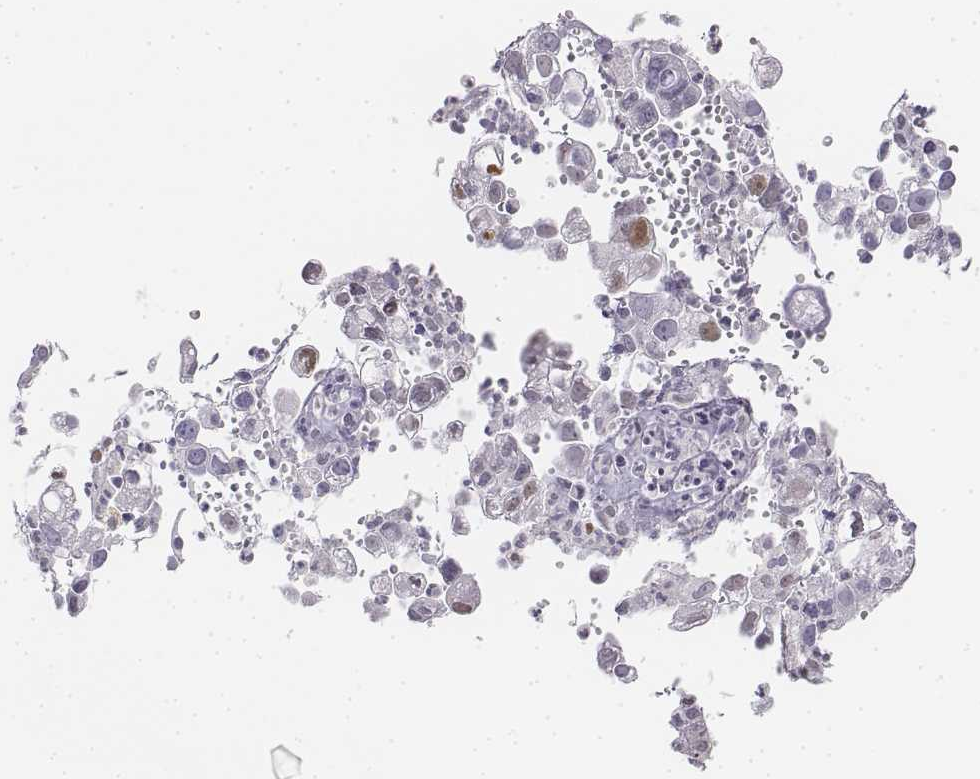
{"staining": {"intensity": "negative", "quantity": "none", "location": "none"}, "tissue": "cervical cancer", "cell_type": "Tumor cells", "image_type": "cancer", "snomed": [{"axis": "morphology", "description": "Squamous cell carcinoma, NOS"}, {"axis": "topography", "description": "Cervix"}], "caption": "IHC micrograph of neoplastic tissue: cervical cancer stained with DAB exhibits no significant protein staining in tumor cells. (IHC, brightfield microscopy, high magnification).", "gene": "UCN2", "patient": {"sex": "female", "age": 55}}